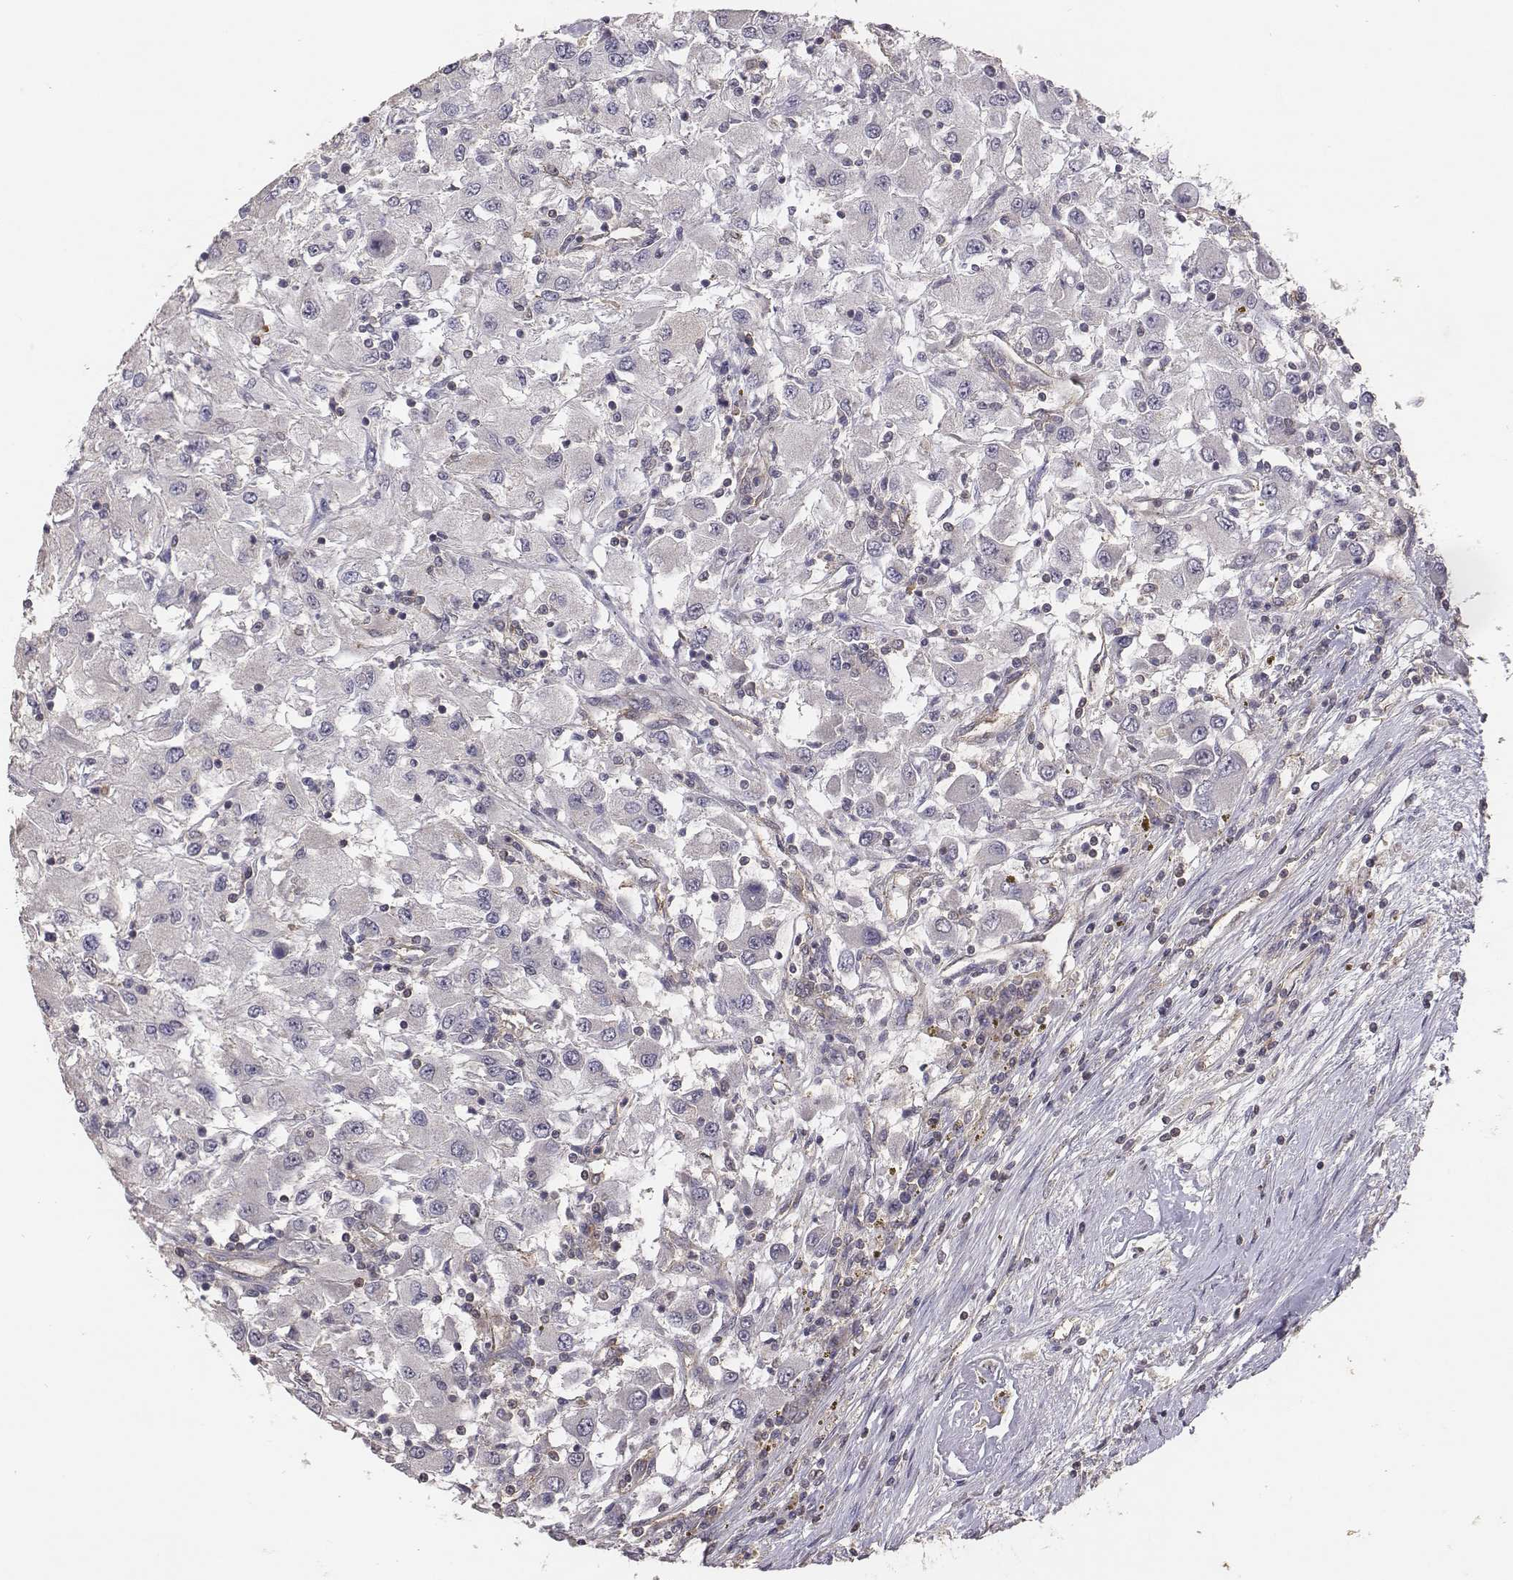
{"staining": {"intensity": "negative", "quantity": "none", "location": "none"}, "tissue": "renal cancer", "cell_type": "Tumor cells", "image_type": "cancer", "snomed": [{"axis": "morphology", "description": "Adenocarcinoma, NOS"}, {"axis": "topography", "description": "Kidney"}], "caption": "High magnification brightfield microscopy of renal adenocarcinoma stained with DAB (3,3'-diaminobenzidine) (brown) and counterstained with hematoxylin (blue): tumor cells show no significant positivity.", "gene": "PTPRG", "patient": {"sex": "female", "age": 67}}